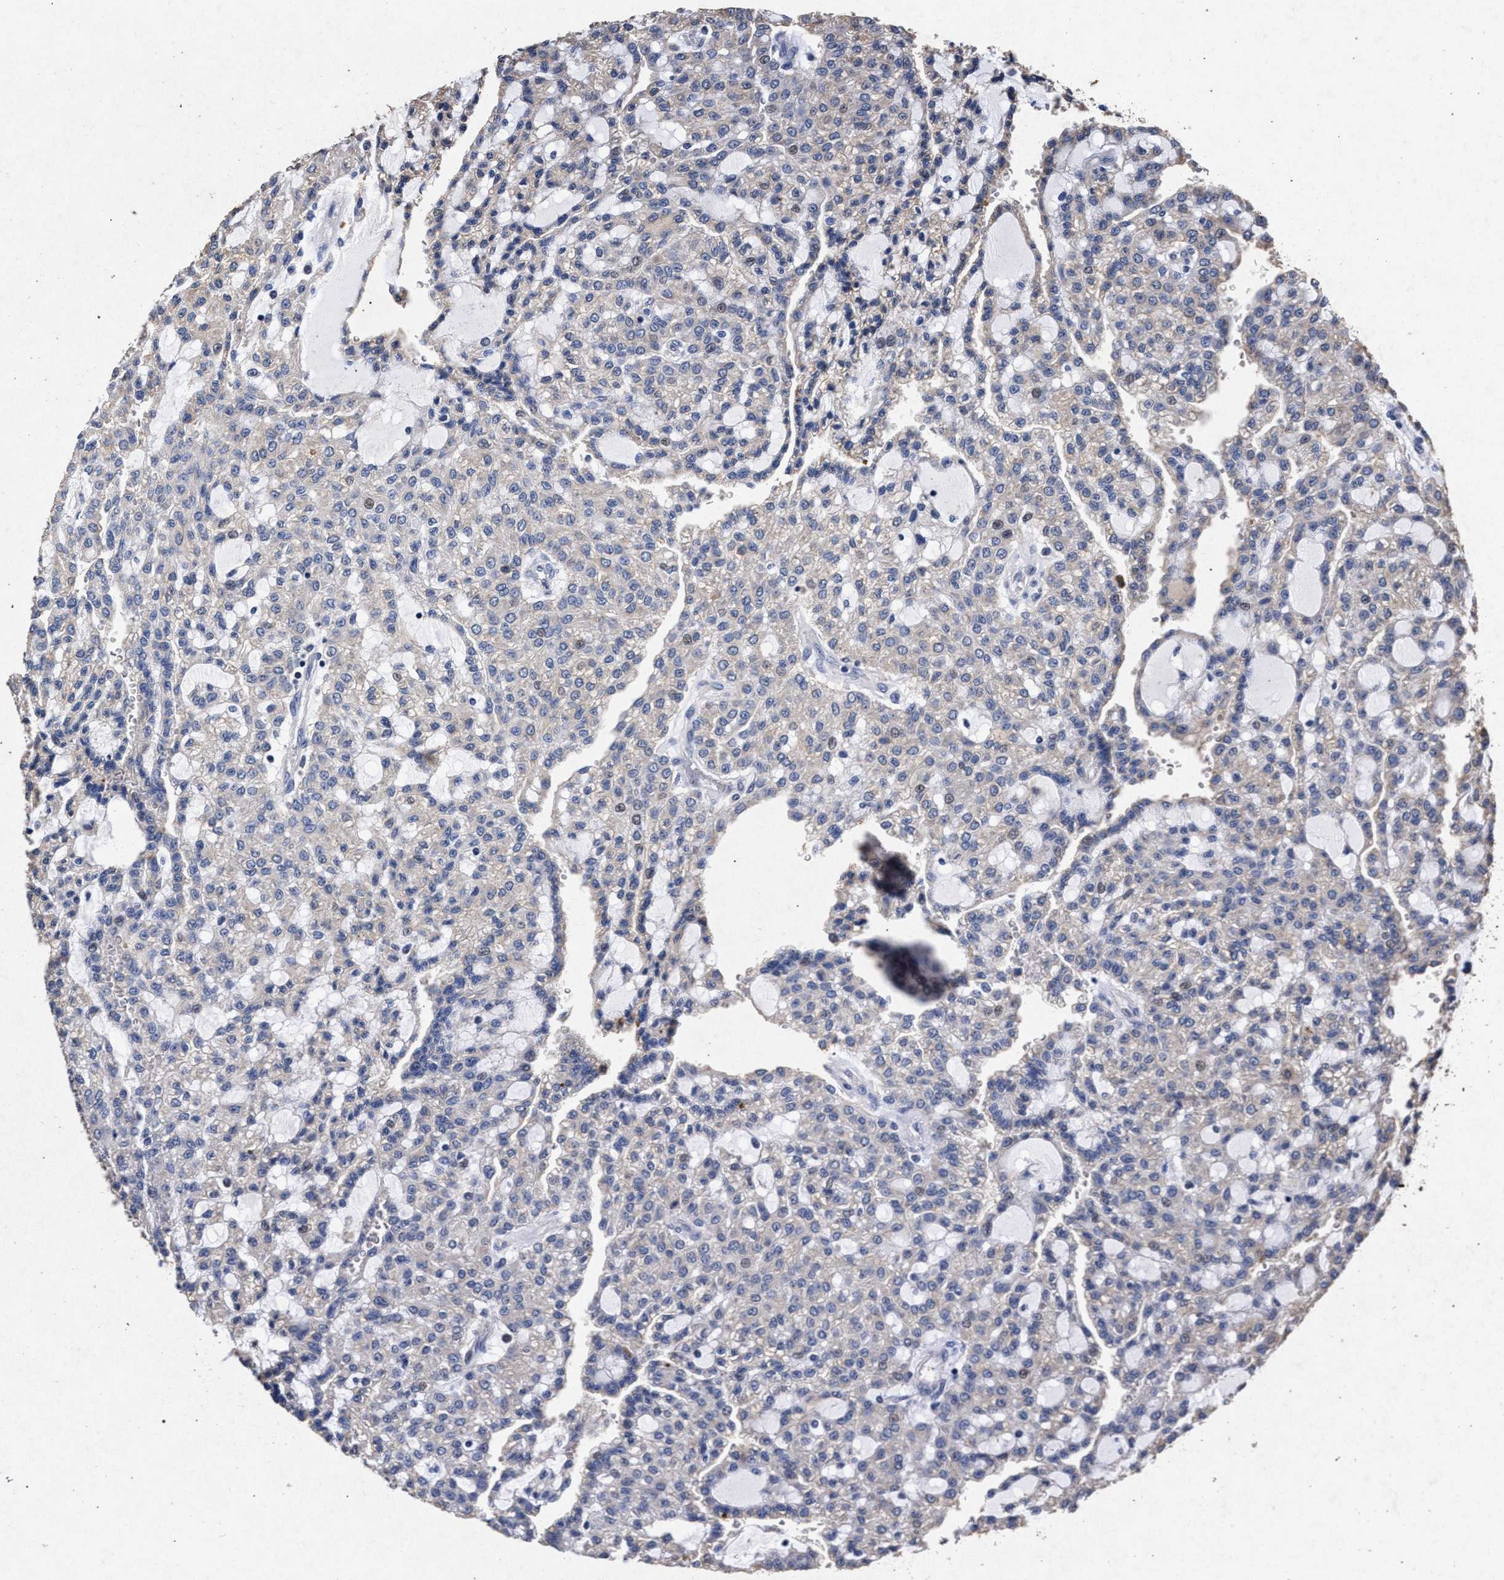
{"staining": {"intensity": "negative", "quantity": "none", "location": "none"}, "tissue": "renal cancer", "cell_type": "Tumor cells", "image_type": "cancer", "snomed": [{"axis": "morphology", "description": "Adenocarcinoma, NOS"}, {"axis": "topography", "description": "Kidney"}], "caption": "The micrograph demonstrates no staining of tumor cells in renal cancer (adenocarcinoma). Brightfield microscopy of immunohistochemistry (IHC) stained with DAB (brown) and hematoxylin (blue), captured at high magnification.", "gene": "ATP1A2", "patient": {"sex": "male", "age": 63}}